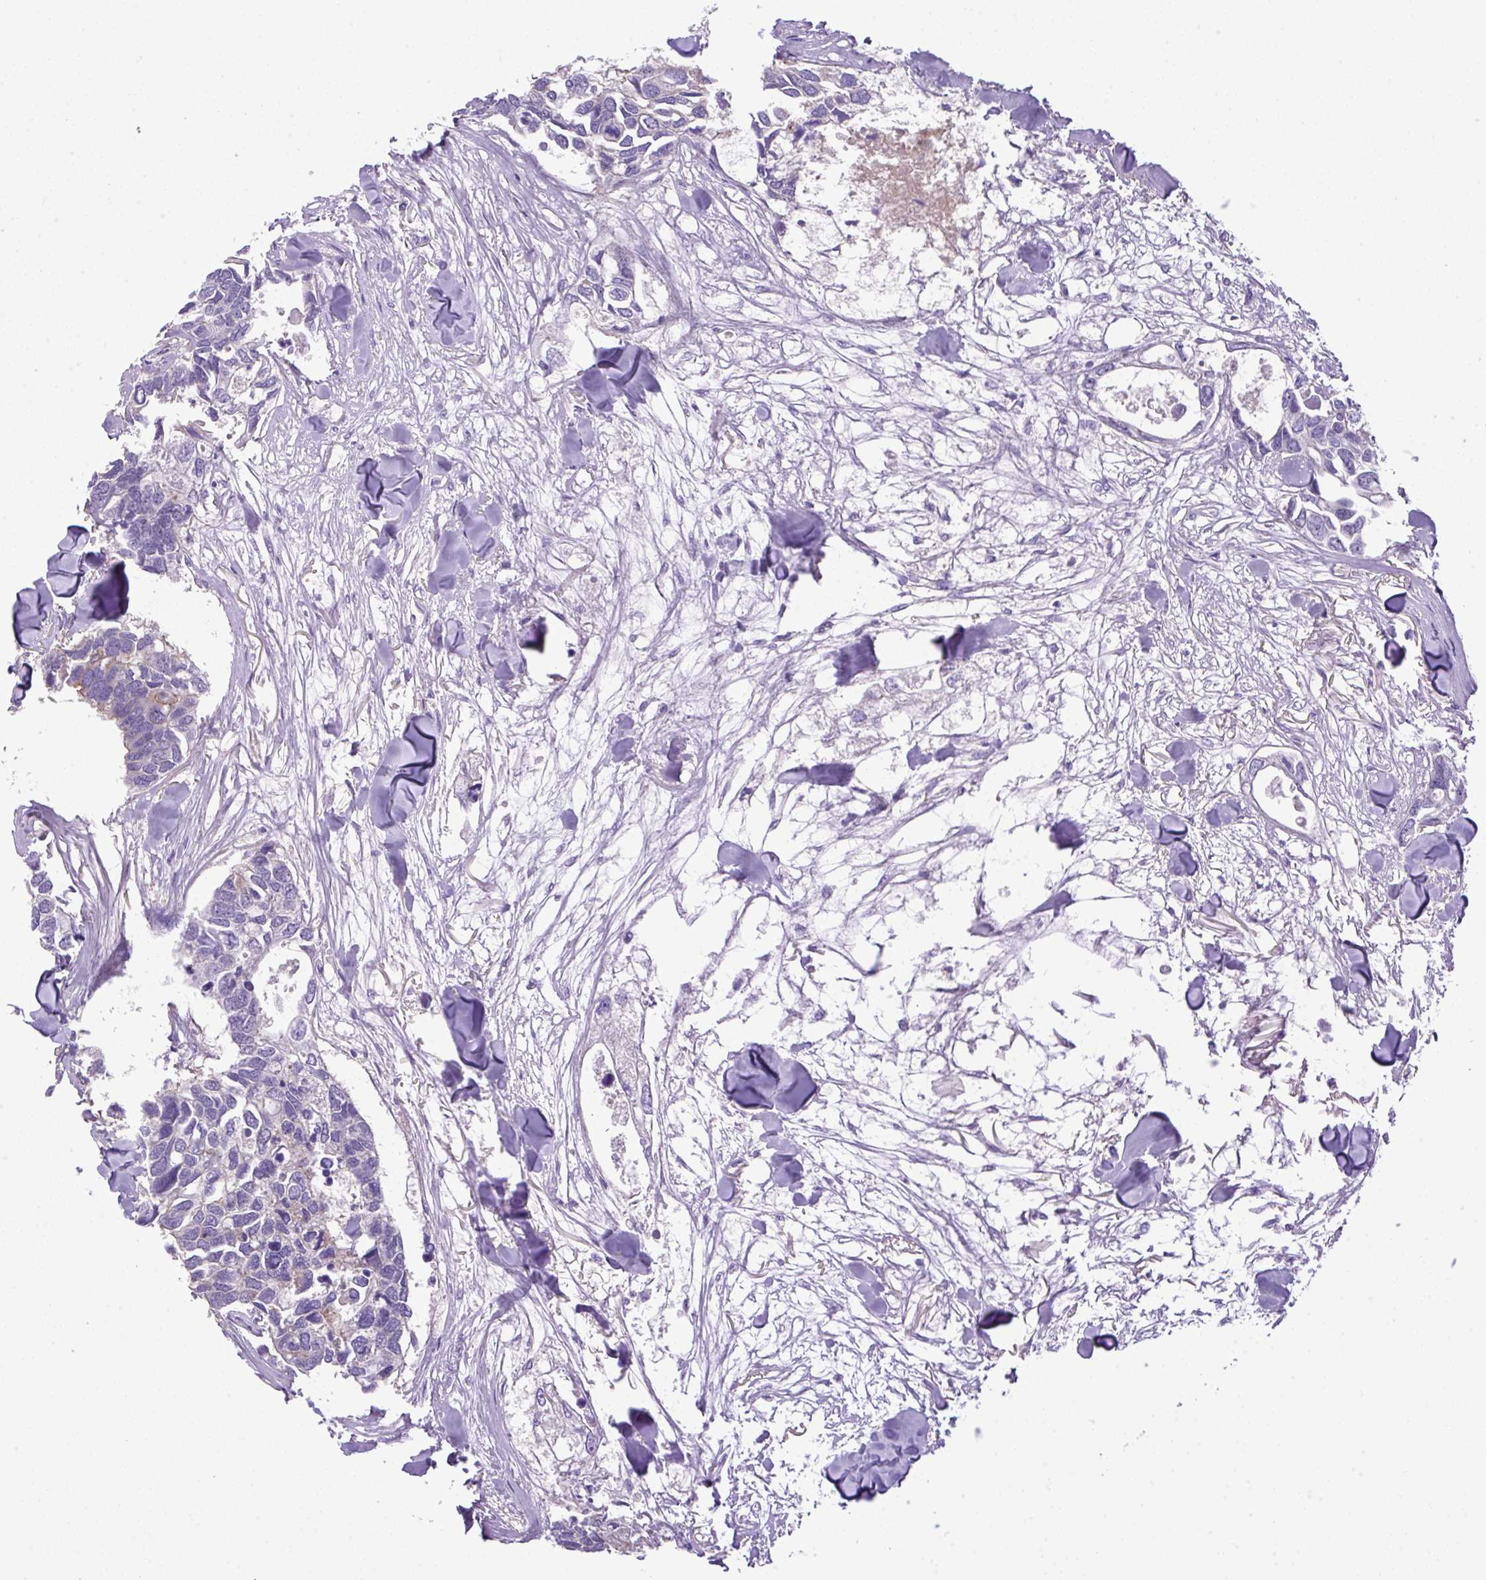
{"staining": {"intensity": "negative", "quantity": "none", "location": "none"}, "tissue": "breast cancer", "cell_type": "Tumor cells", "image_type": "cancer", "snomed": [{"axis": "morphology", "description": "Duct carcinoma"}, {"axis": "topography", "description": "Breast"}], "caption": "An IHC image of breast infiltrating ductal carcinoma is shown. There is no staining in tumor cells of breast infiltrating ductal carcinoma. (Stains: DAB IHC with hematoxylin counter stain, Microscopy: brightfield microscopy at high magnification).", "gene": "NPTN", "patient": {"sex": "female", "age": 83}}